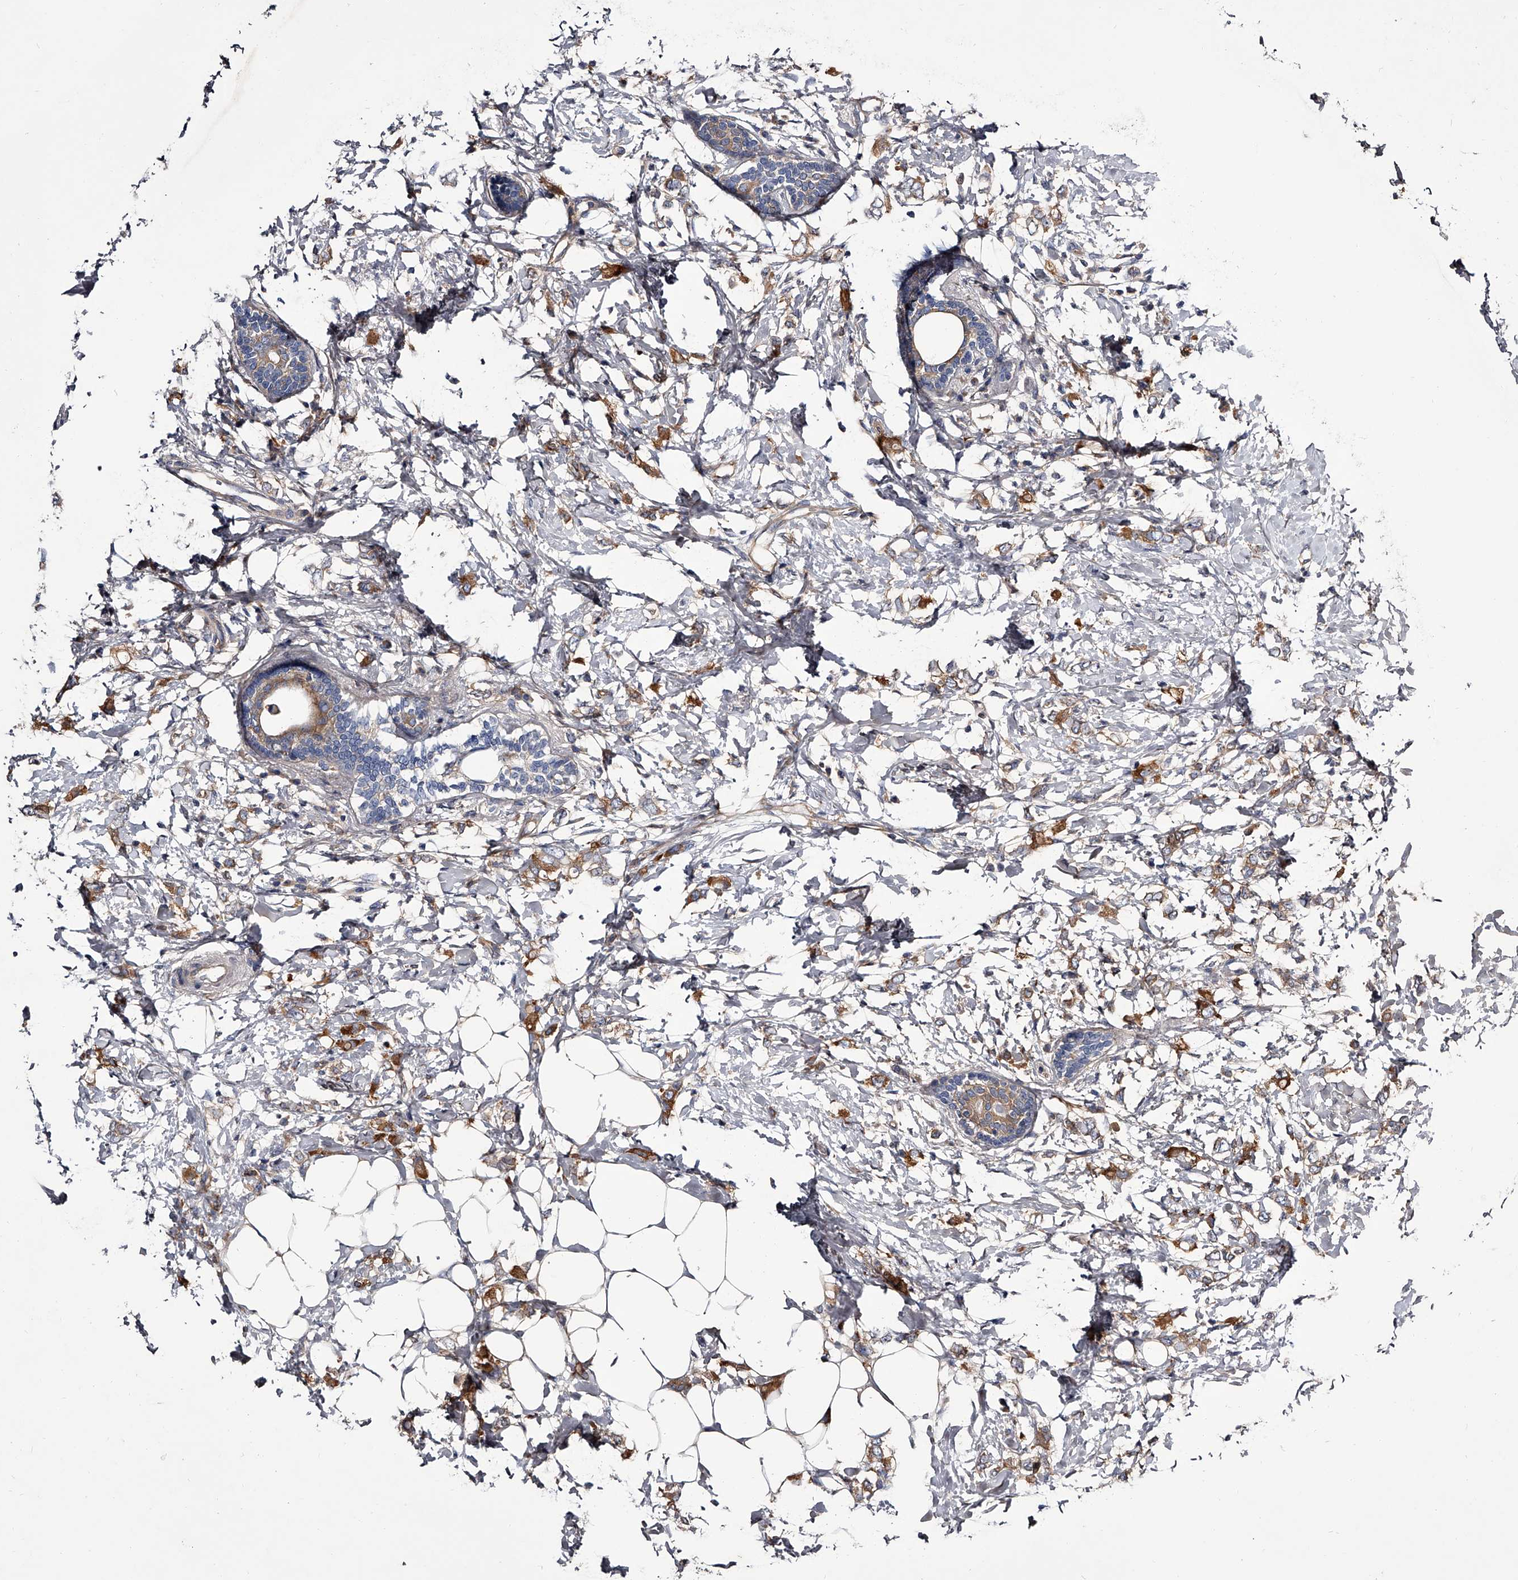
{"staining": {"intensity": "moderate", "quantity": "<25%", "location": "cytoplasmic/membranous"}, "tissue": "breast cancer", "cell_type": "Tumor cells", "image_type": "cancer", "snomed": [{"axis": "morphology", "description": "Normal tissue, NOS"}, {"axis": "morphology", "description": "Lobular carcinoma"}, {"axis": "topography", "description": "Breast"}], "caption": "Protein expression by immunohistochemistry (IHC) displays moderate cytoplasmic/membranous staining in approximately <25% of tumor cells in breast lobular carcinoma.", "gene": "GAPVD1", "patient": {"sex": "female", "age": 47}}